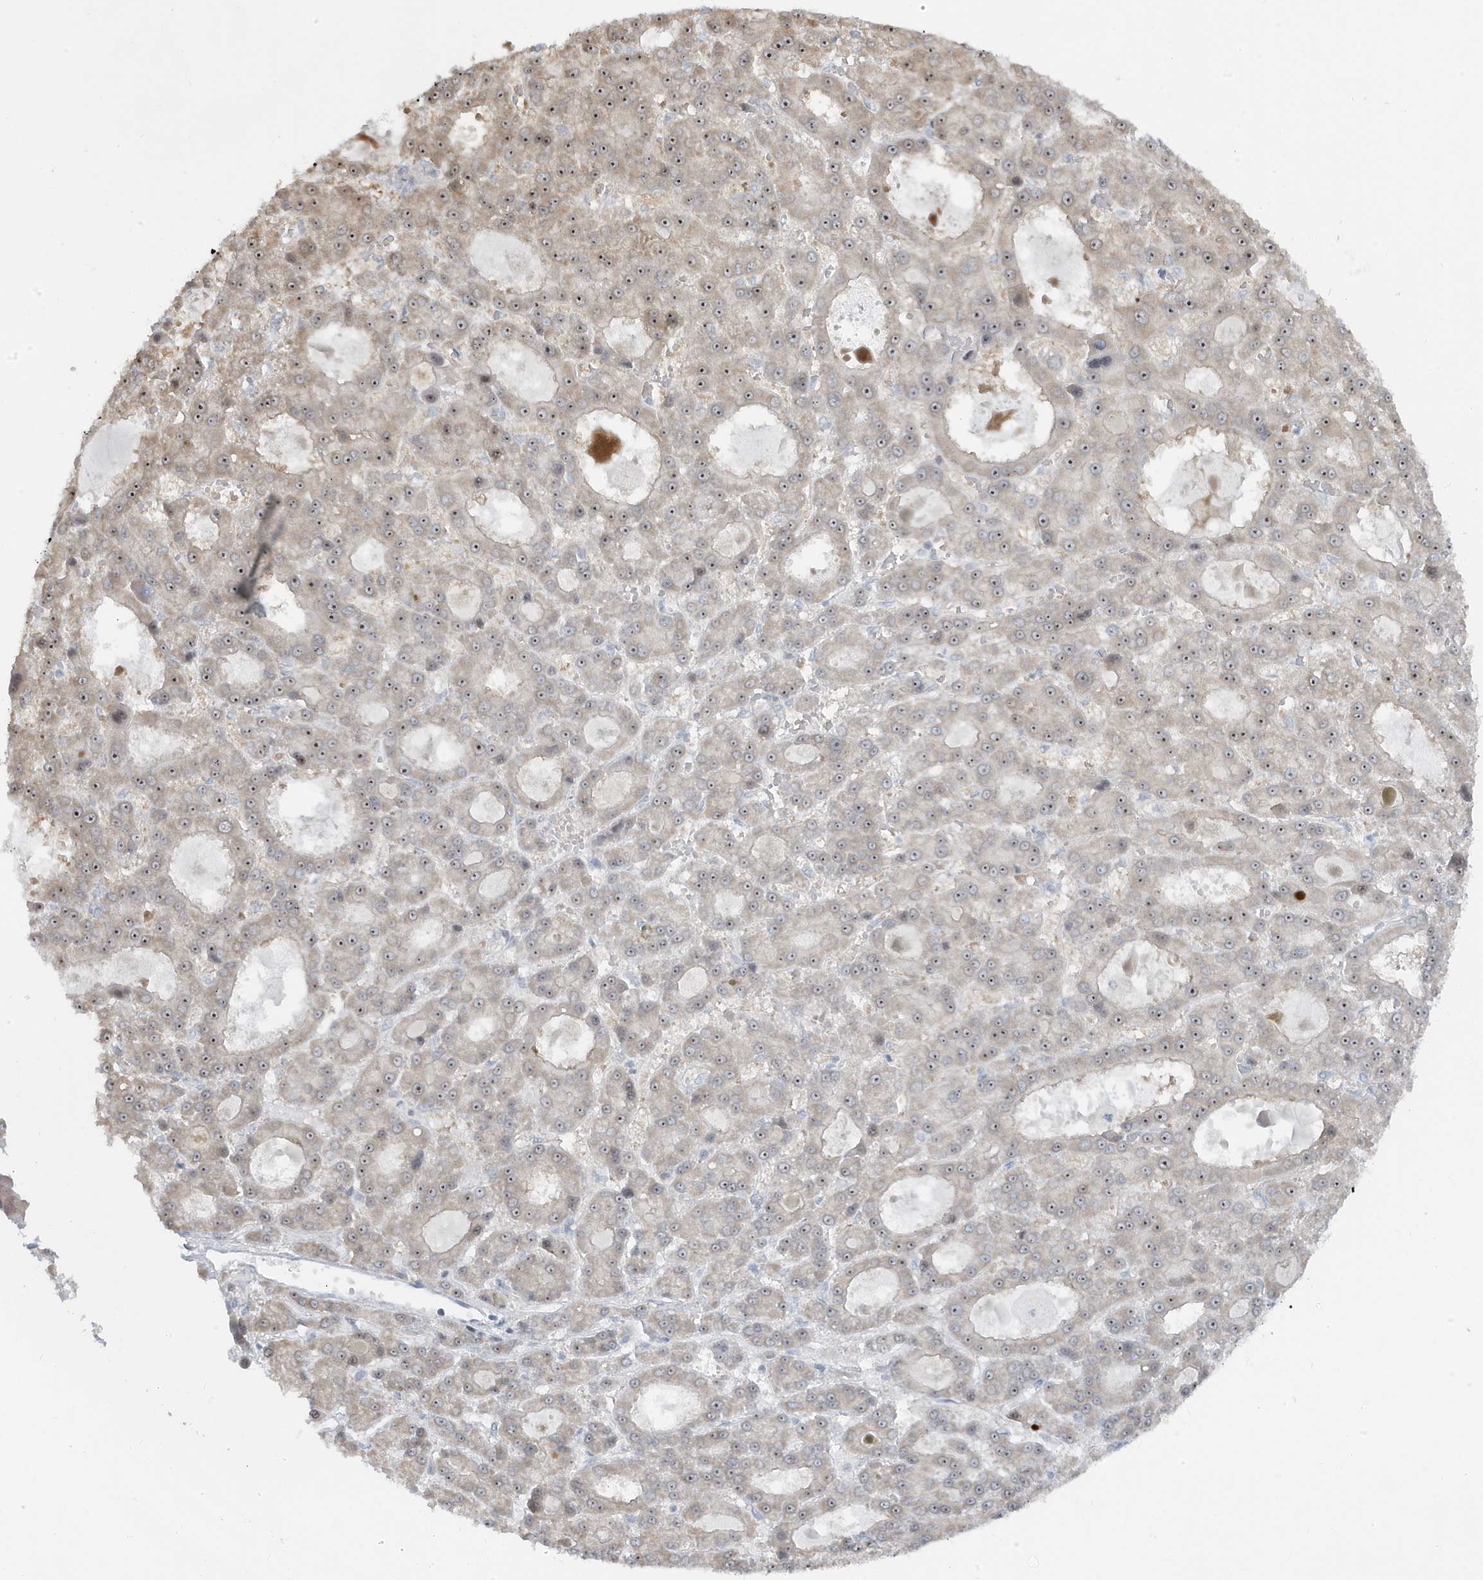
{"staining": {"intensity": "moderate", "quantity": ">75%", "location": "nuclear"}, "tissue": "liver cancer", "cell_type": "Tumor cells", "image_type": "cancer", "snomed": [{"axis": "morphology", "description": "Carcinoma, Hepatocellular, NOS"}, {"axis": "topography", "description": "Liver"}], "caption": "This is an image of IHC staining of hepatocellular carcinoma (liver), which shows moderate positivity in the nuclear of tumor cells.", "gene": "TSEN15", "patient": {"sex": "male", "age": 70}}